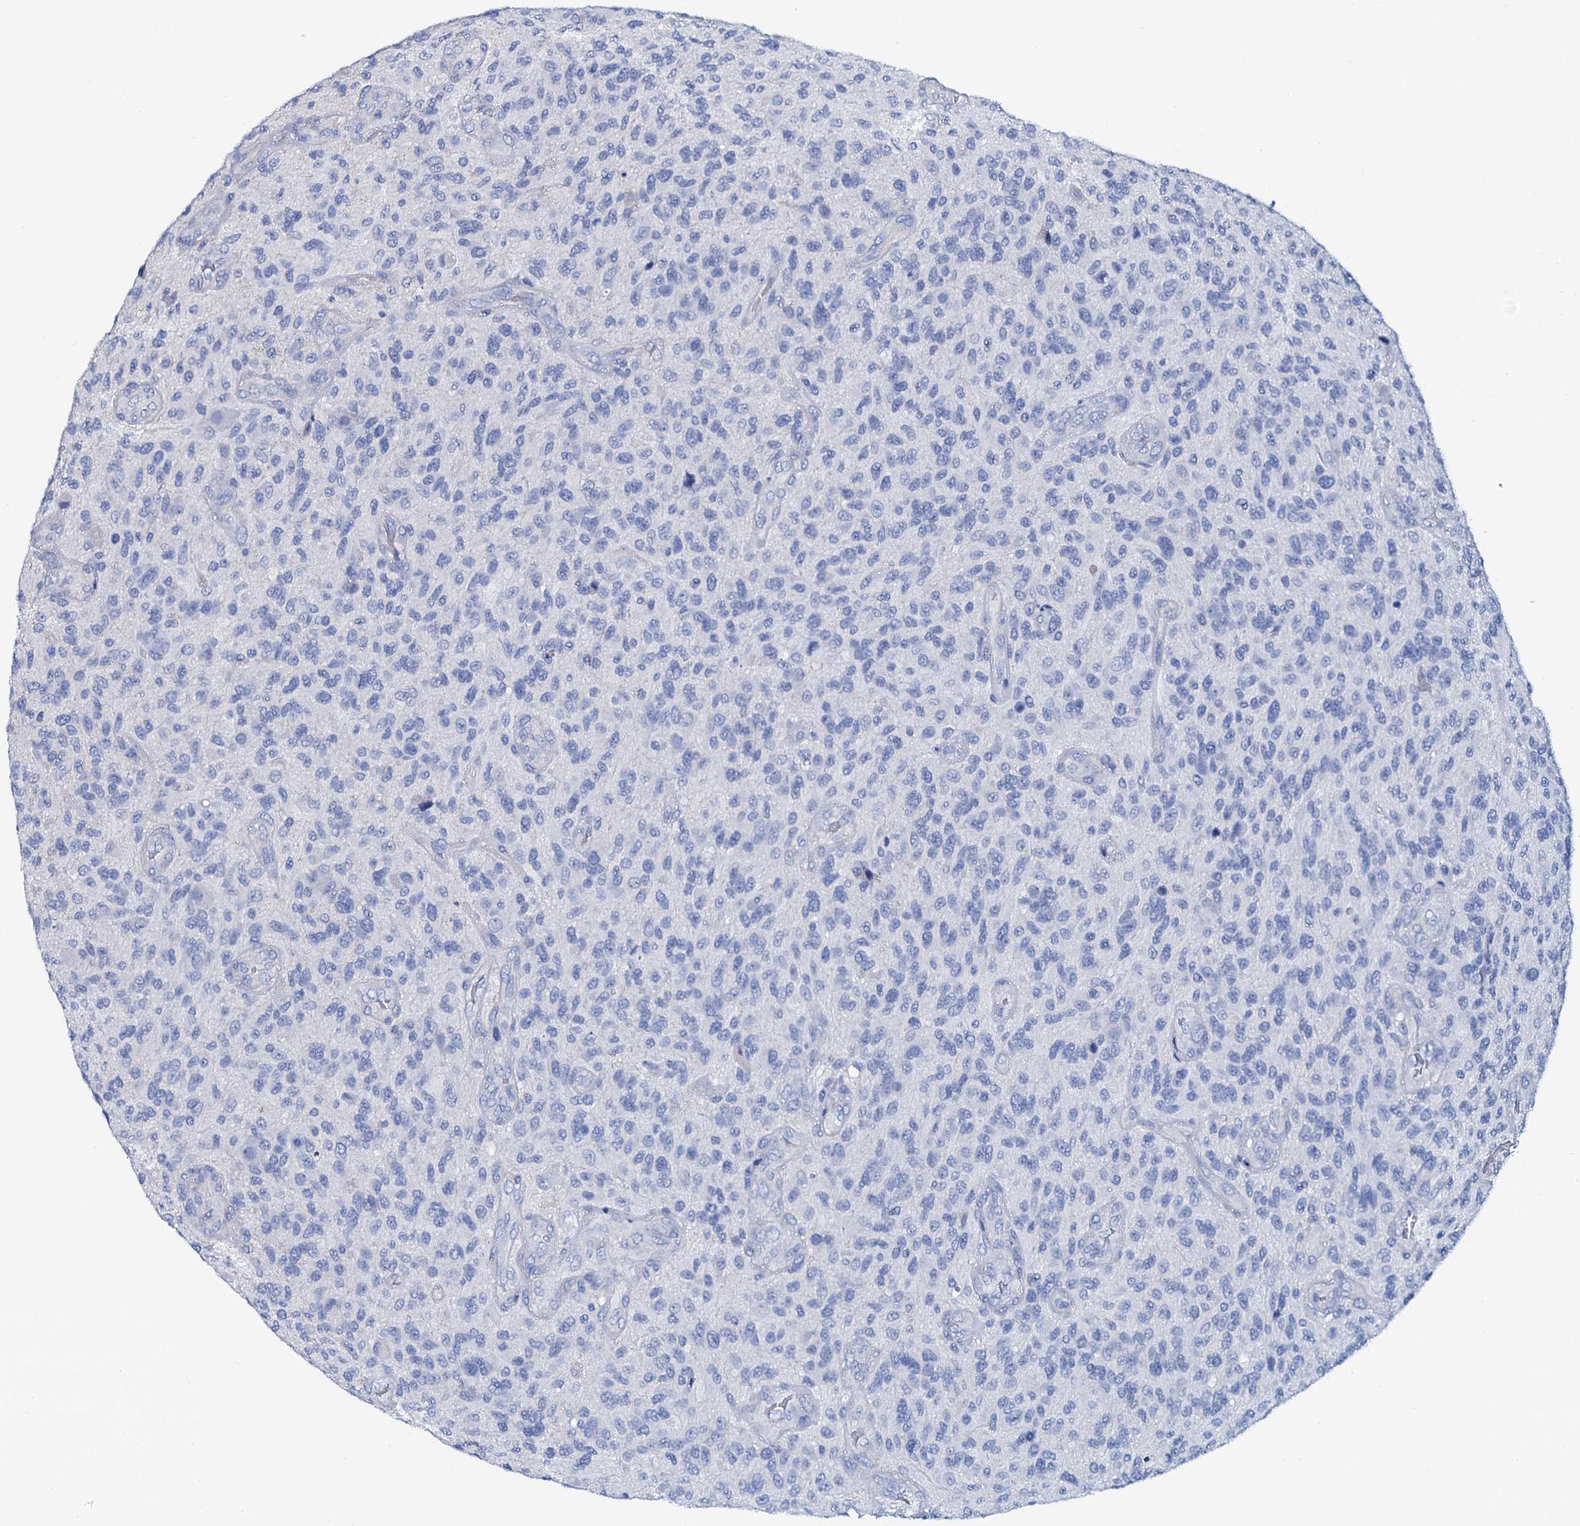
{"staining": {"intensity": "negative", "quantity": "none", "location": "none"}, "tissue": "glioma", "cell_type": "Tumor cells", "image_type": "cancer", "snomed": [{"axis": "morphology", "description": "Glioma, malignant, High grade"}, {"axis": "topography", "description": "Brain"}], "caption": "A high-resolution histopathology image shows immunohistochemistry staining of glioma, which reveals no significant expression in tumor cells. (DAB immunohistochemistry with hematoxylin counter stain).", "gene": "GYS2", "patient": {"sex": "male", "age": 47}}